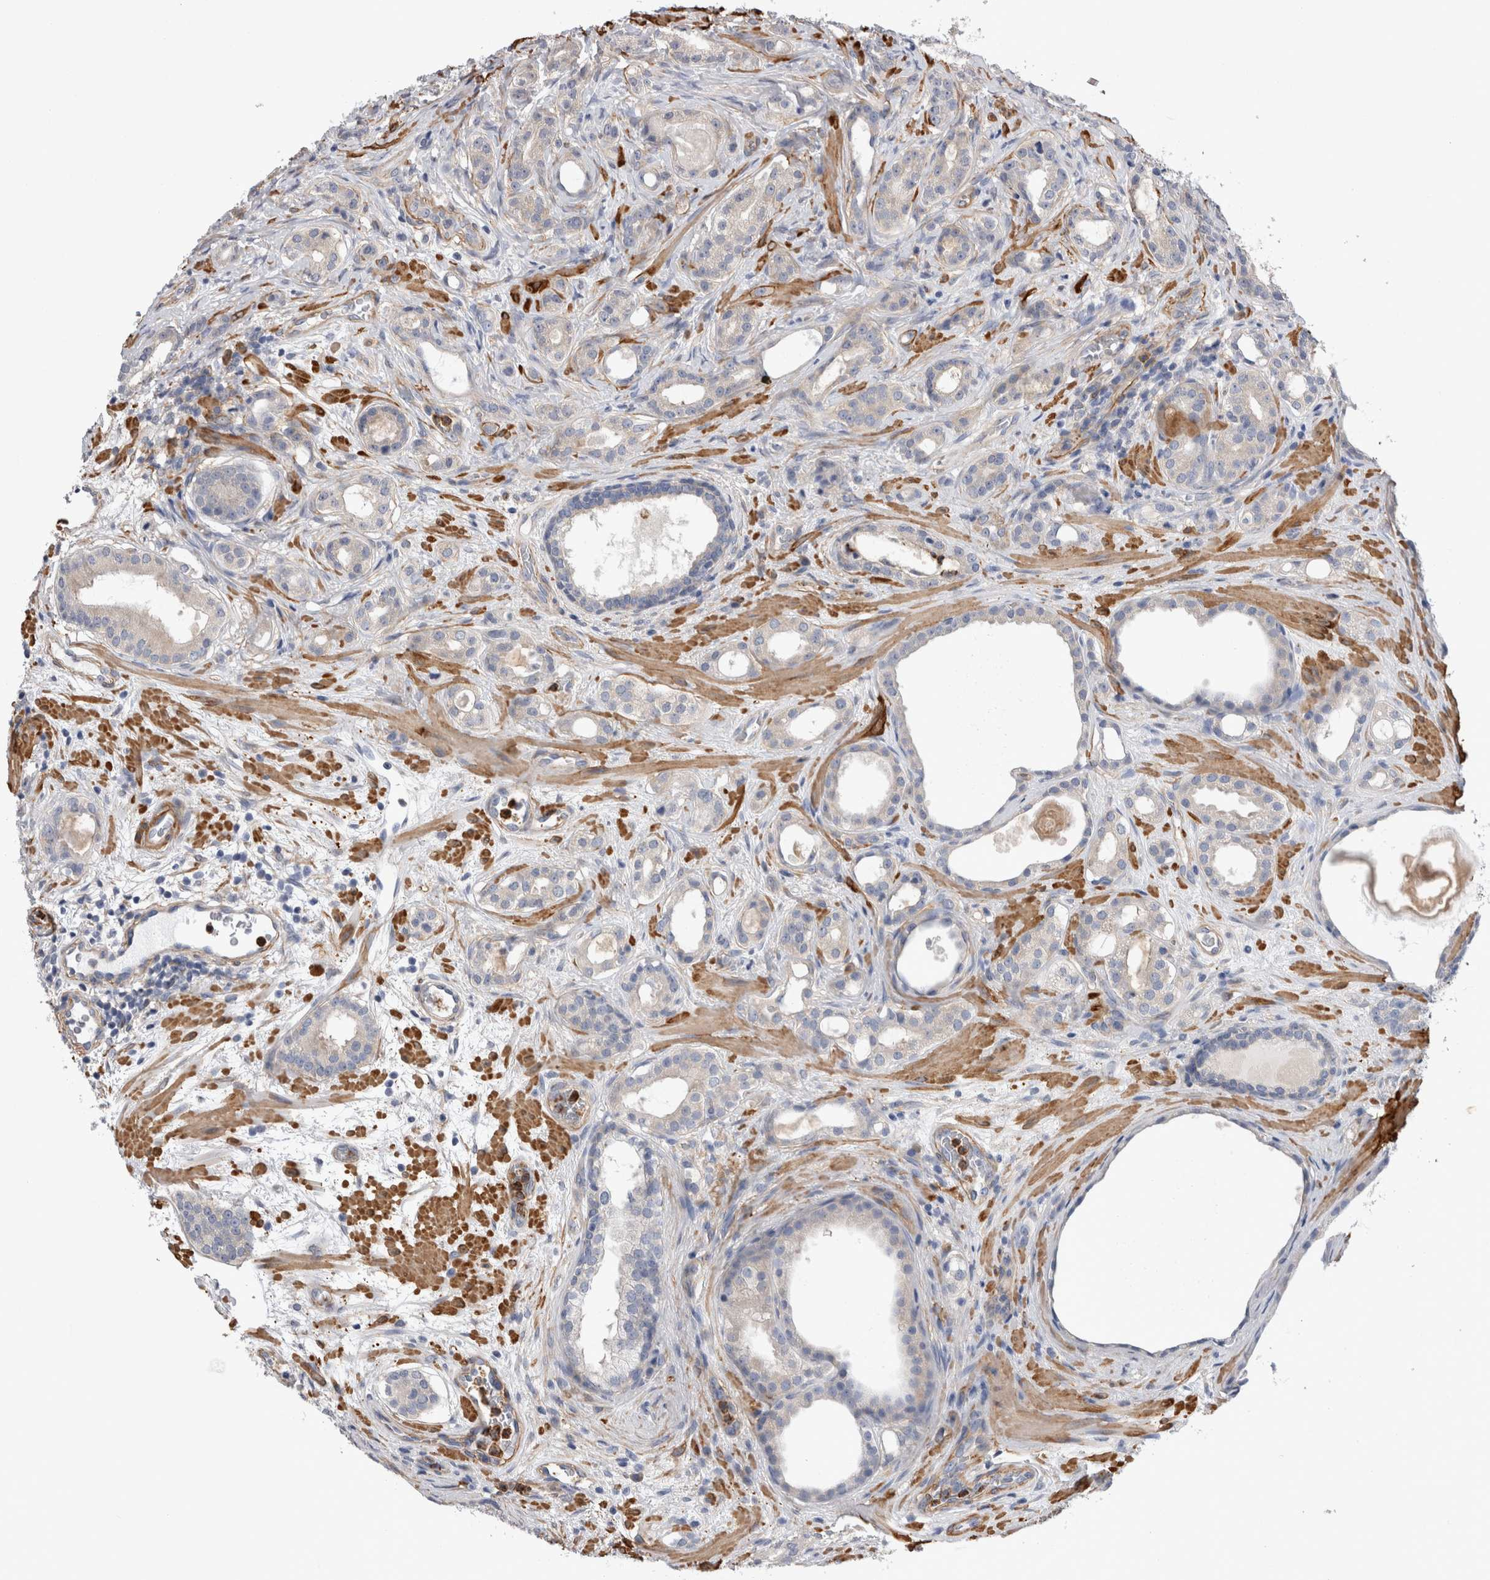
{"staining": {"intensity": "negative", "quantity": "none", "location": "none"}, "tissue": "prostate cancer", "cell_type": "Tumor cells", "image_type": "cancer", "snomed": [{"axis": "morphology", "description": "Adenocarcinoma, High grade"}, {"axis": "topography", "description": "Prostate"}], "caption": "Tumor cells are negative for brown protein staining in prostate cancer.", "gene": "EPRS1", "patient": {"sex": "male", "age": 60}}